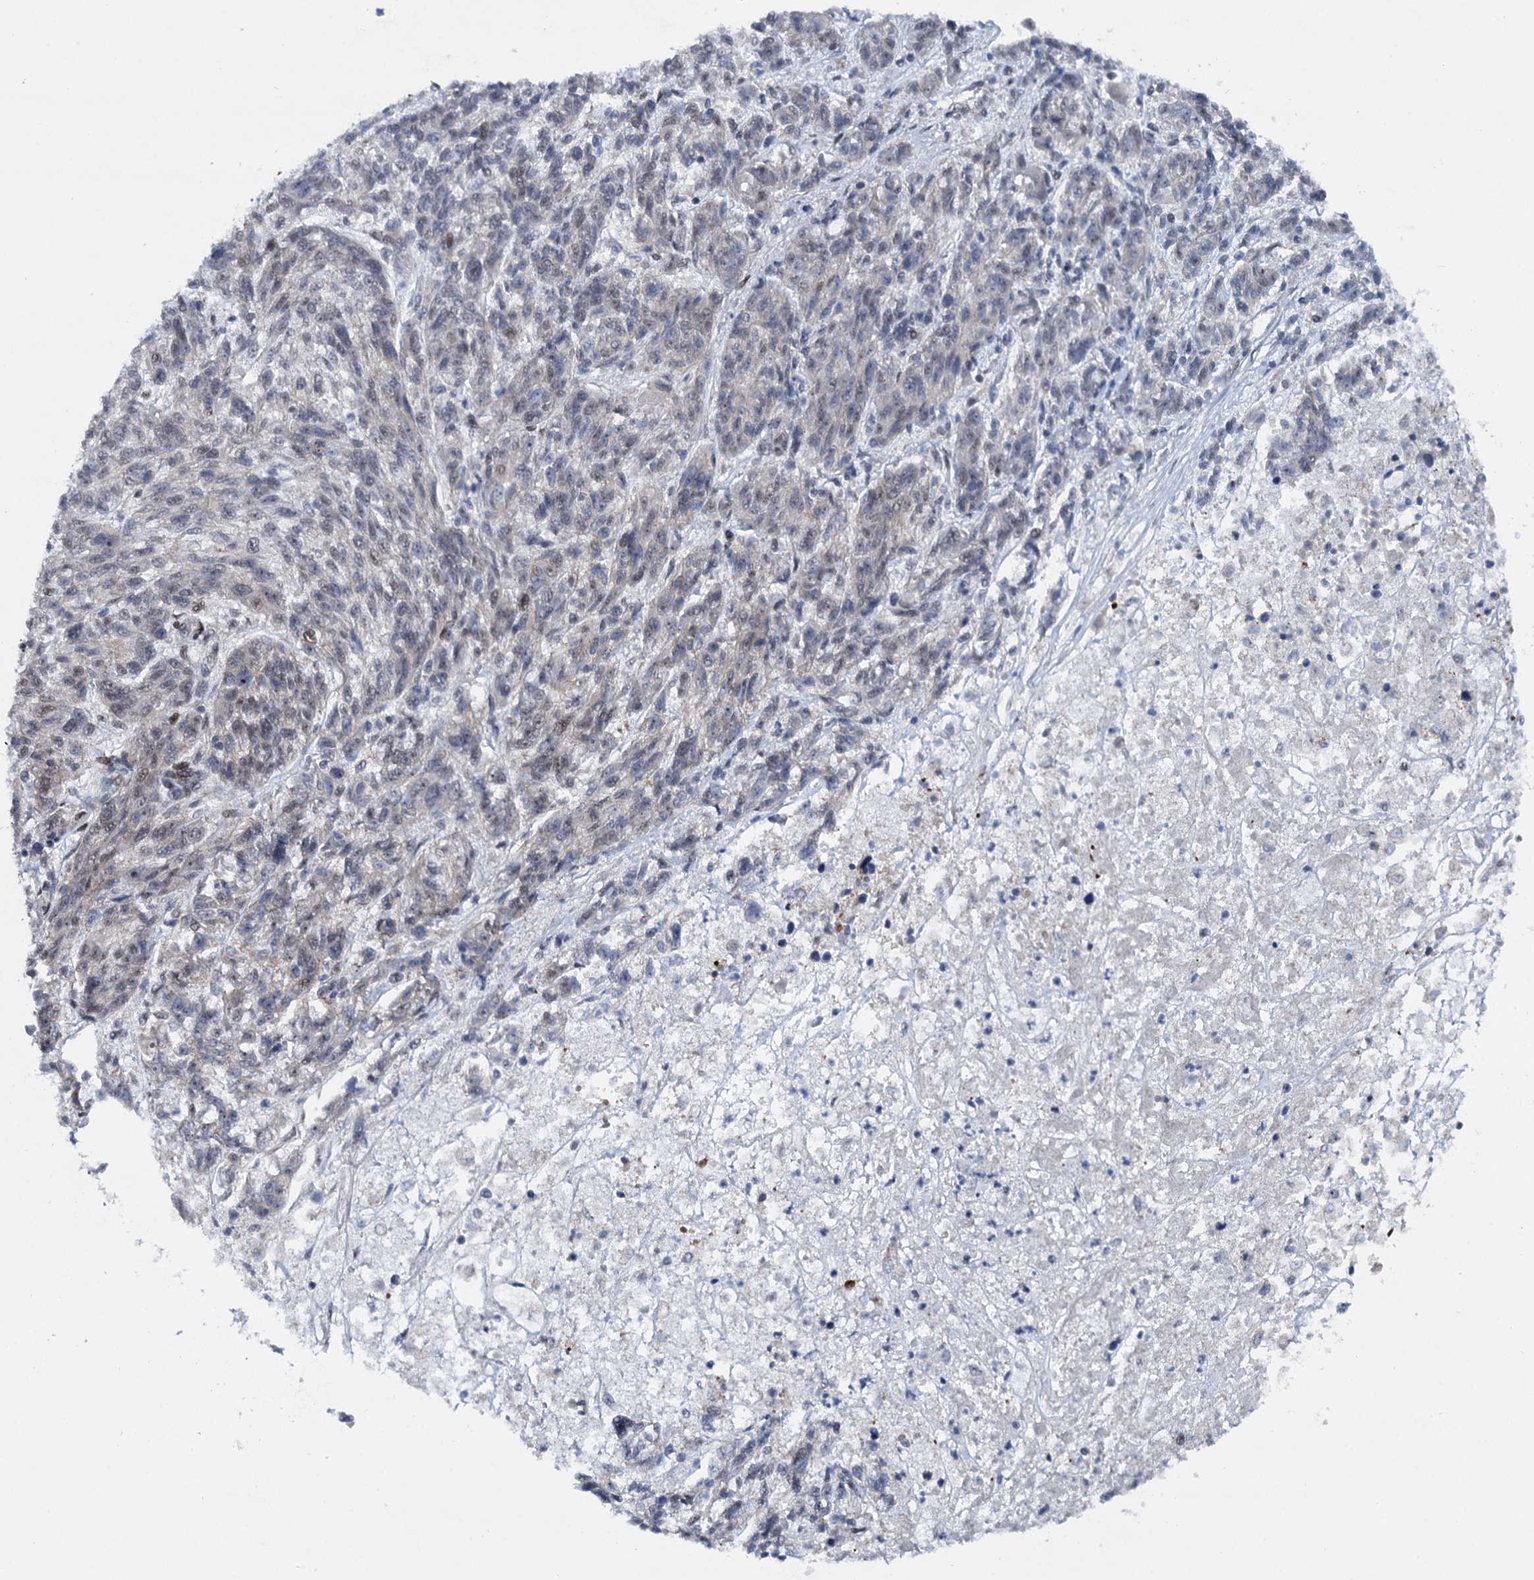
{"staining": {"intensity": "weak", "quantity": "<25%", "location": "nuclear"}, "tissue": "melanoma", "cell_type": "Tumor cells", "image_type": "cancer", "snomed": [{"axis": "morphology", "description": "Malignant melanoma, NOS"}, {"axis": "topography", "description": "Skin"}], "caption": "DAB immunohistochemical staining of human melanoma reveals no significant expression in tumor cells.", "gene": "RUFY2", "patient": {"sex": "male", "age": 53}}